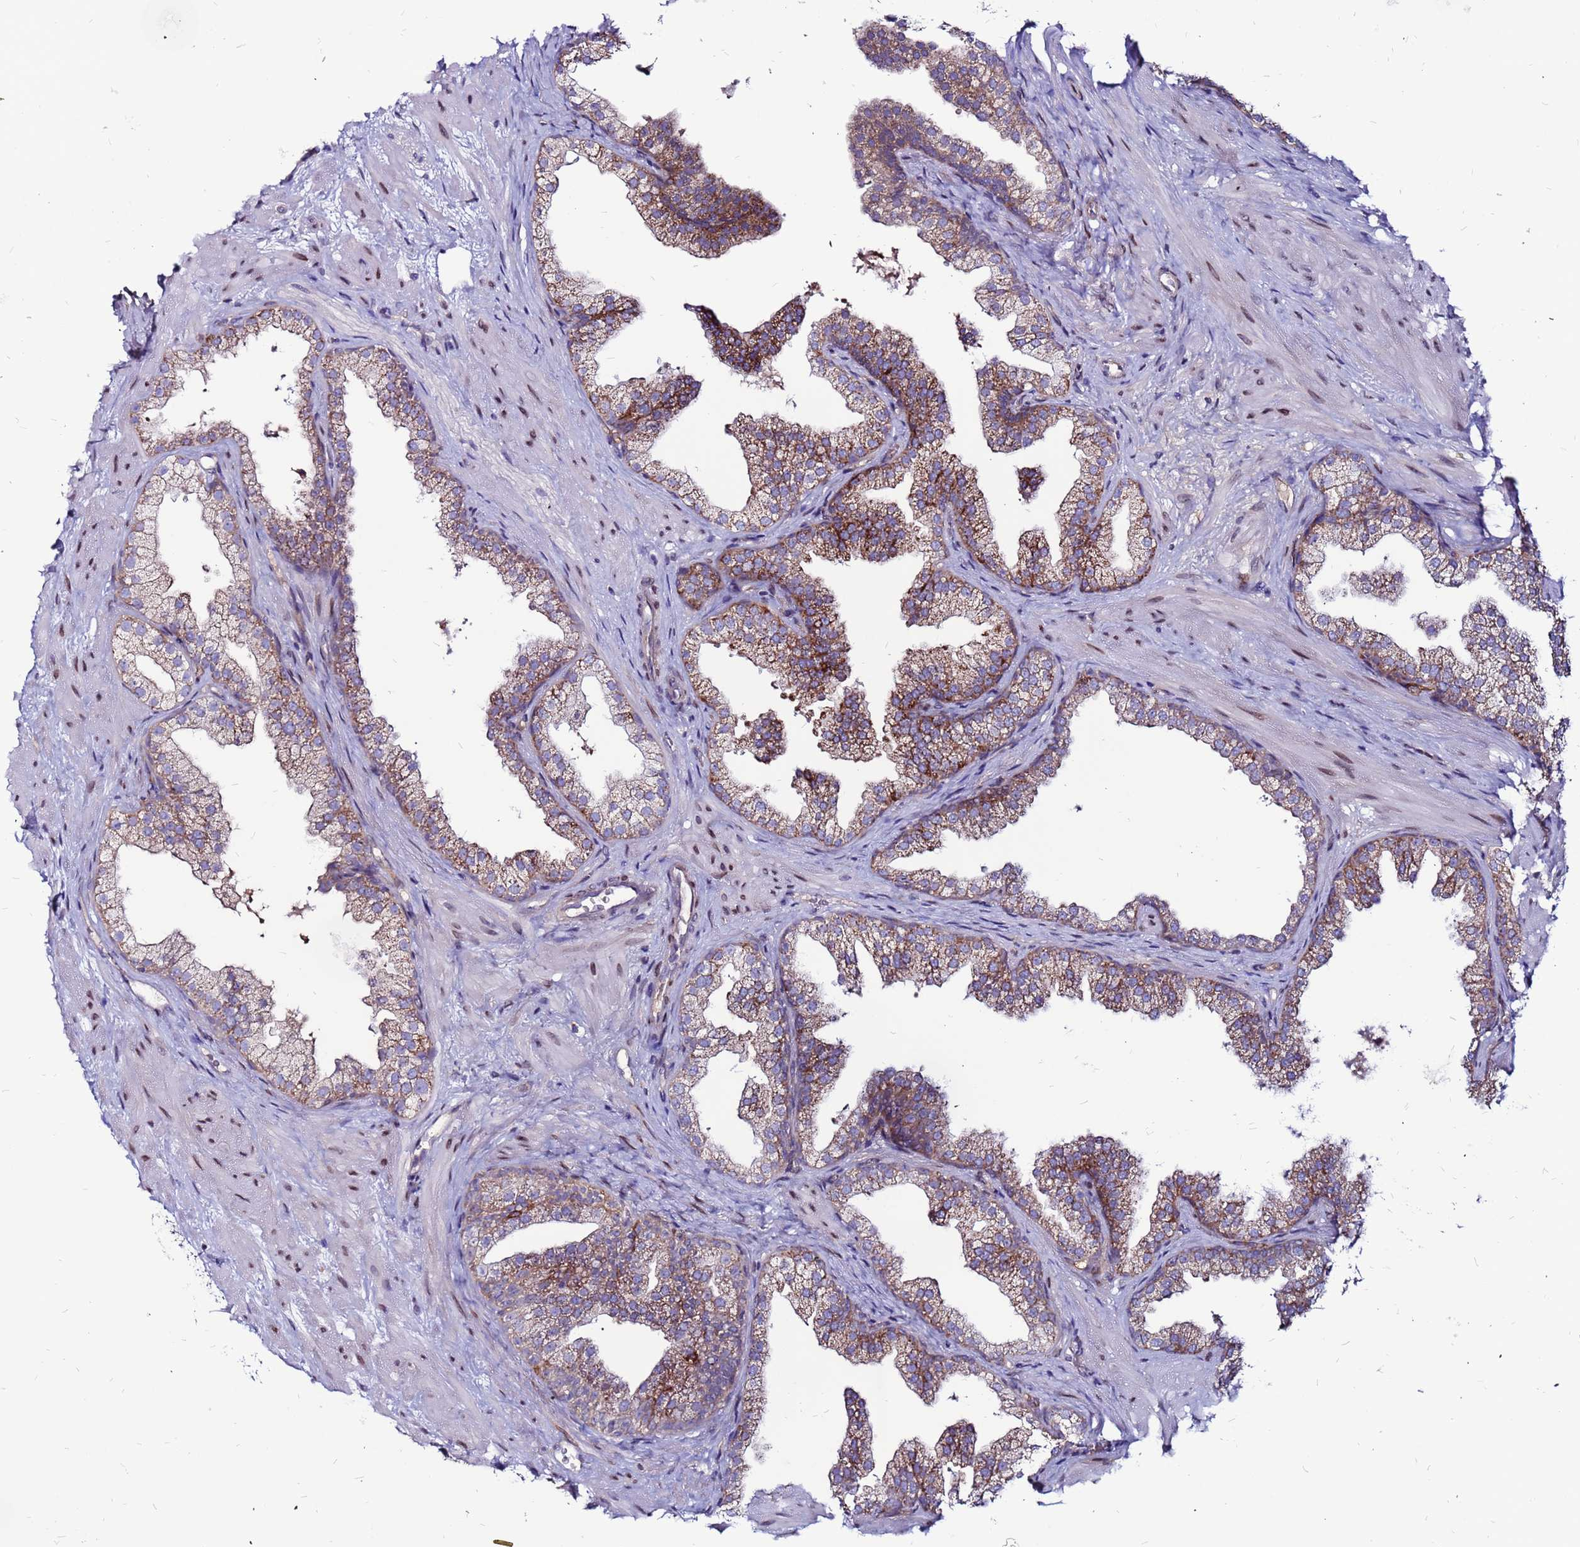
{"staining": {"intensity": "strong", "quantity": "25%-75%", "location": "cytoplasmic/membranous"}, "tissue": "prostate", "cell_type": "Glandular cells", "image_type": "normal", "snomed": [{"axis": "morphology", "description": "Normal tissue, NOS"}, {"axis": "topography", "description": "Prostate"}], "caption": "A high amount of strong cytoplasmic/membranous expression is present in approximately 25%-75% of glandular cells in normal prostate.", "gene": "CCDC71", "patient": {"sex": "male", "age": 37}}